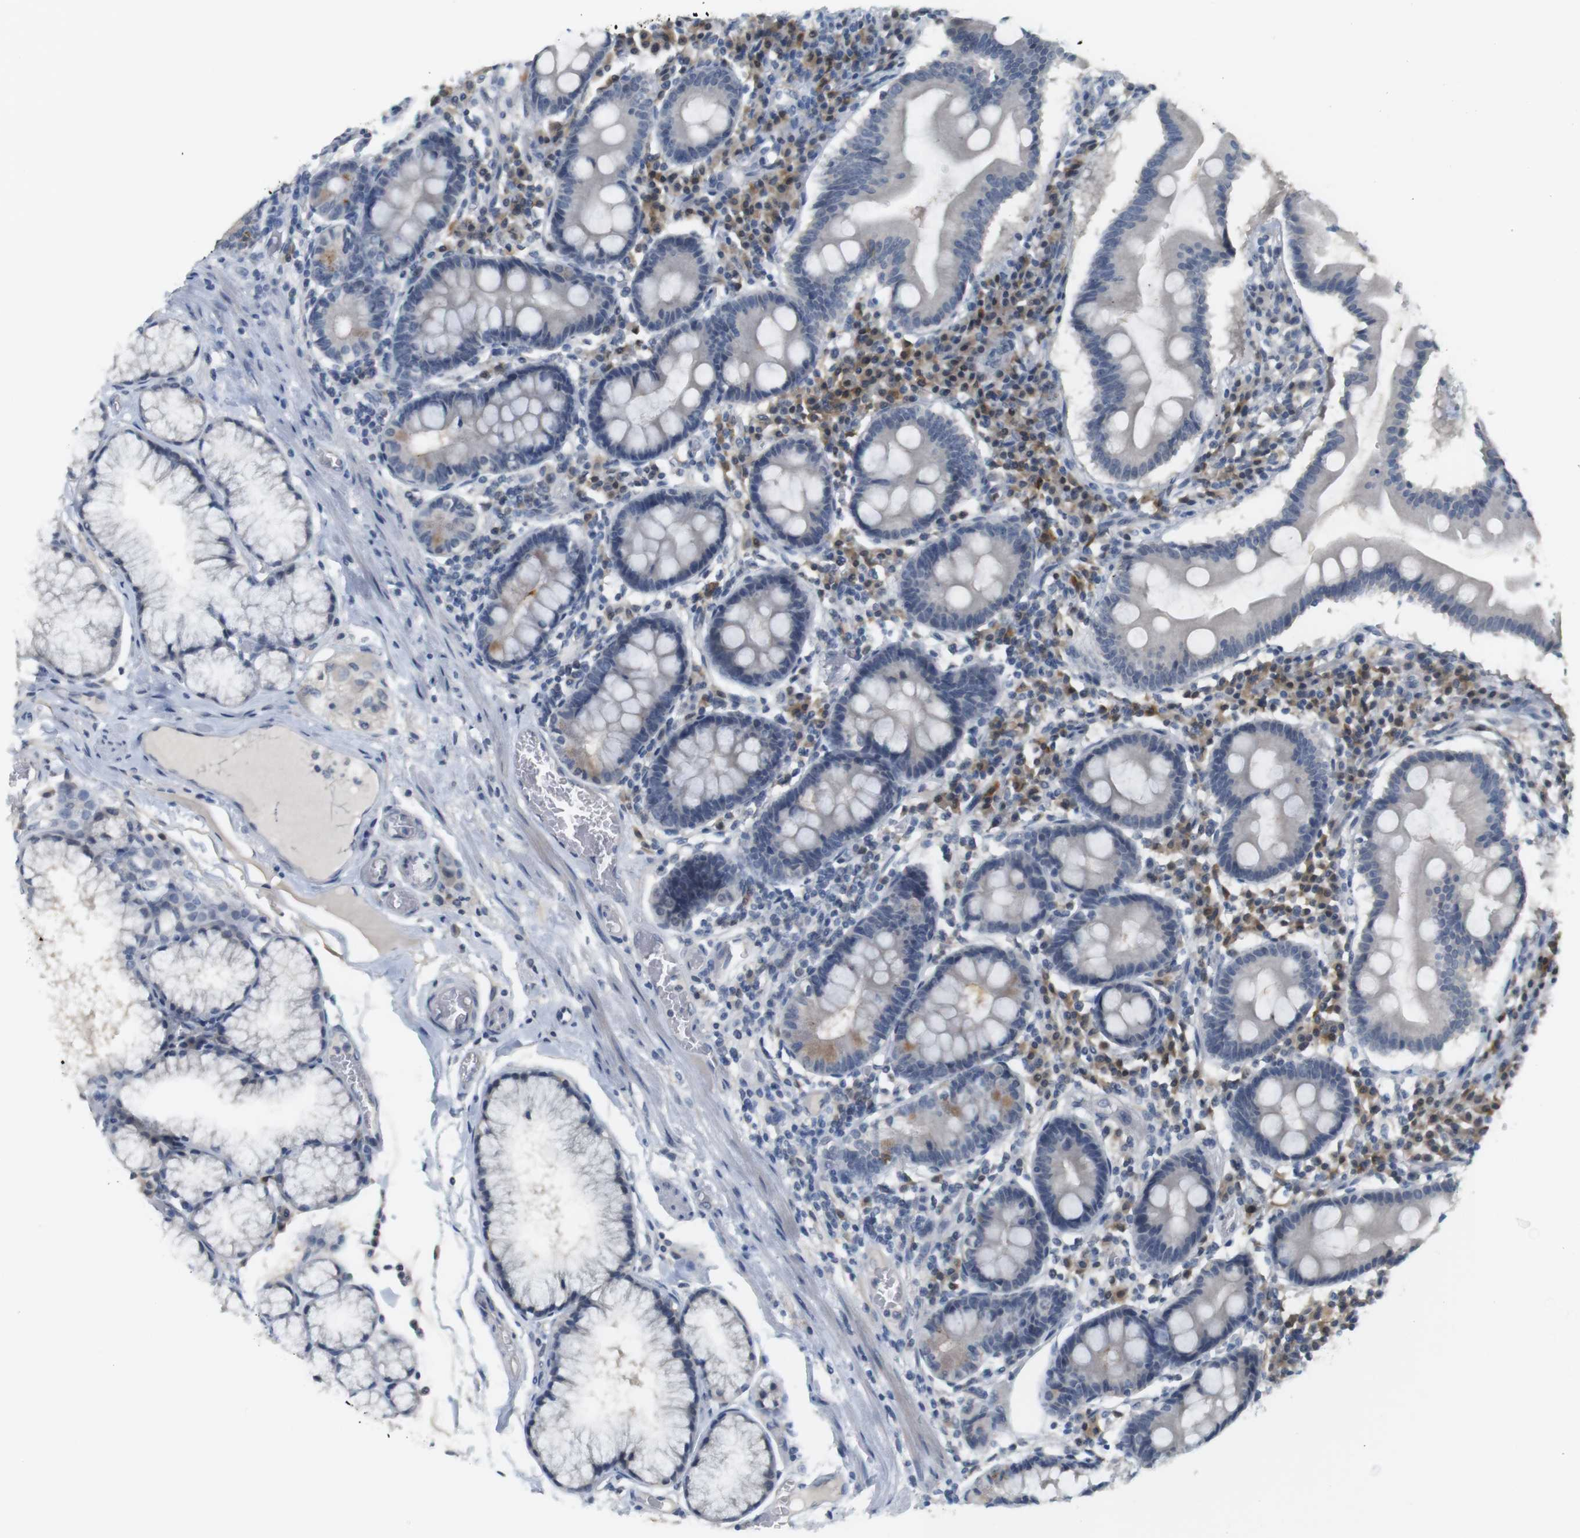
{"staining": {"intensity": "negative", "quantity": "none", "location": "none"}, "tissue": "duodenum", "cell_type": "Glandular cells", "image_type": "normal", "snomed": [{"axis": "morphology", "description": "Normal tissue, NOS"}, {"axis": "topography", "description": "Duodenum"}], "caption": "This is an immunohistochemistry histopathology image of normal human duodenum. There is no positivity in glandular cells.", "gene": "CREB3L2", "patient": {"sex": "male", "age": 50}}